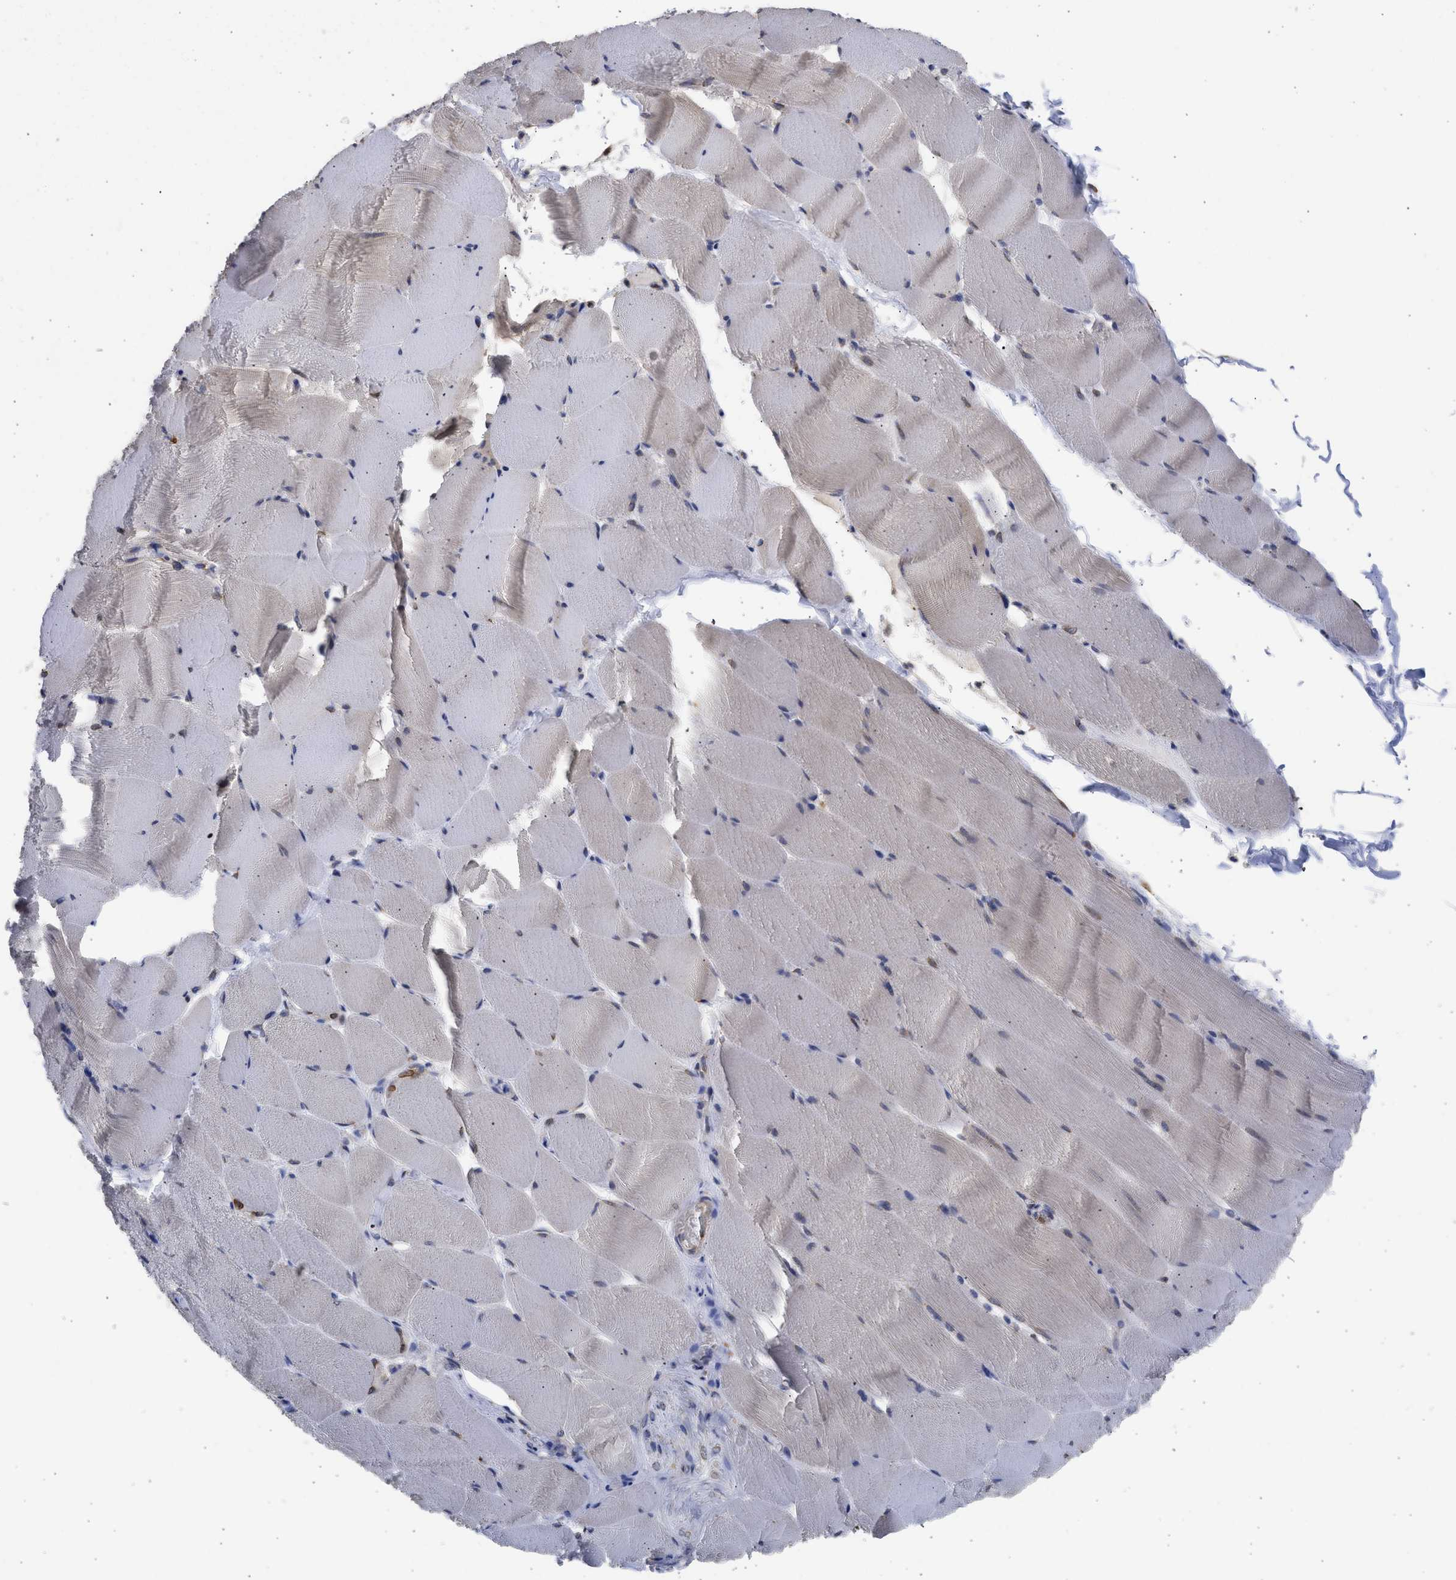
{"staining": {"intensity": "moderate", "quantity": "25%-75%", "location": "nuclear"}, "tissue": "skeletal muscle", "cell_type": "Myocytes", "image_type": "normal", "snomed": [{"axis": "morphology", "description": "Normal tissue, NOS"}, {"axis": "topography", "description": "Skeletal muscle"}], "caption": "Immunohistochemical staining of benign skeletal muscle displays medium levels of moderate nuclear expression in about 25%-75% of myocytes.", "gene": "DNAJC1", "patient": {"sex": "male", "age": 62}}